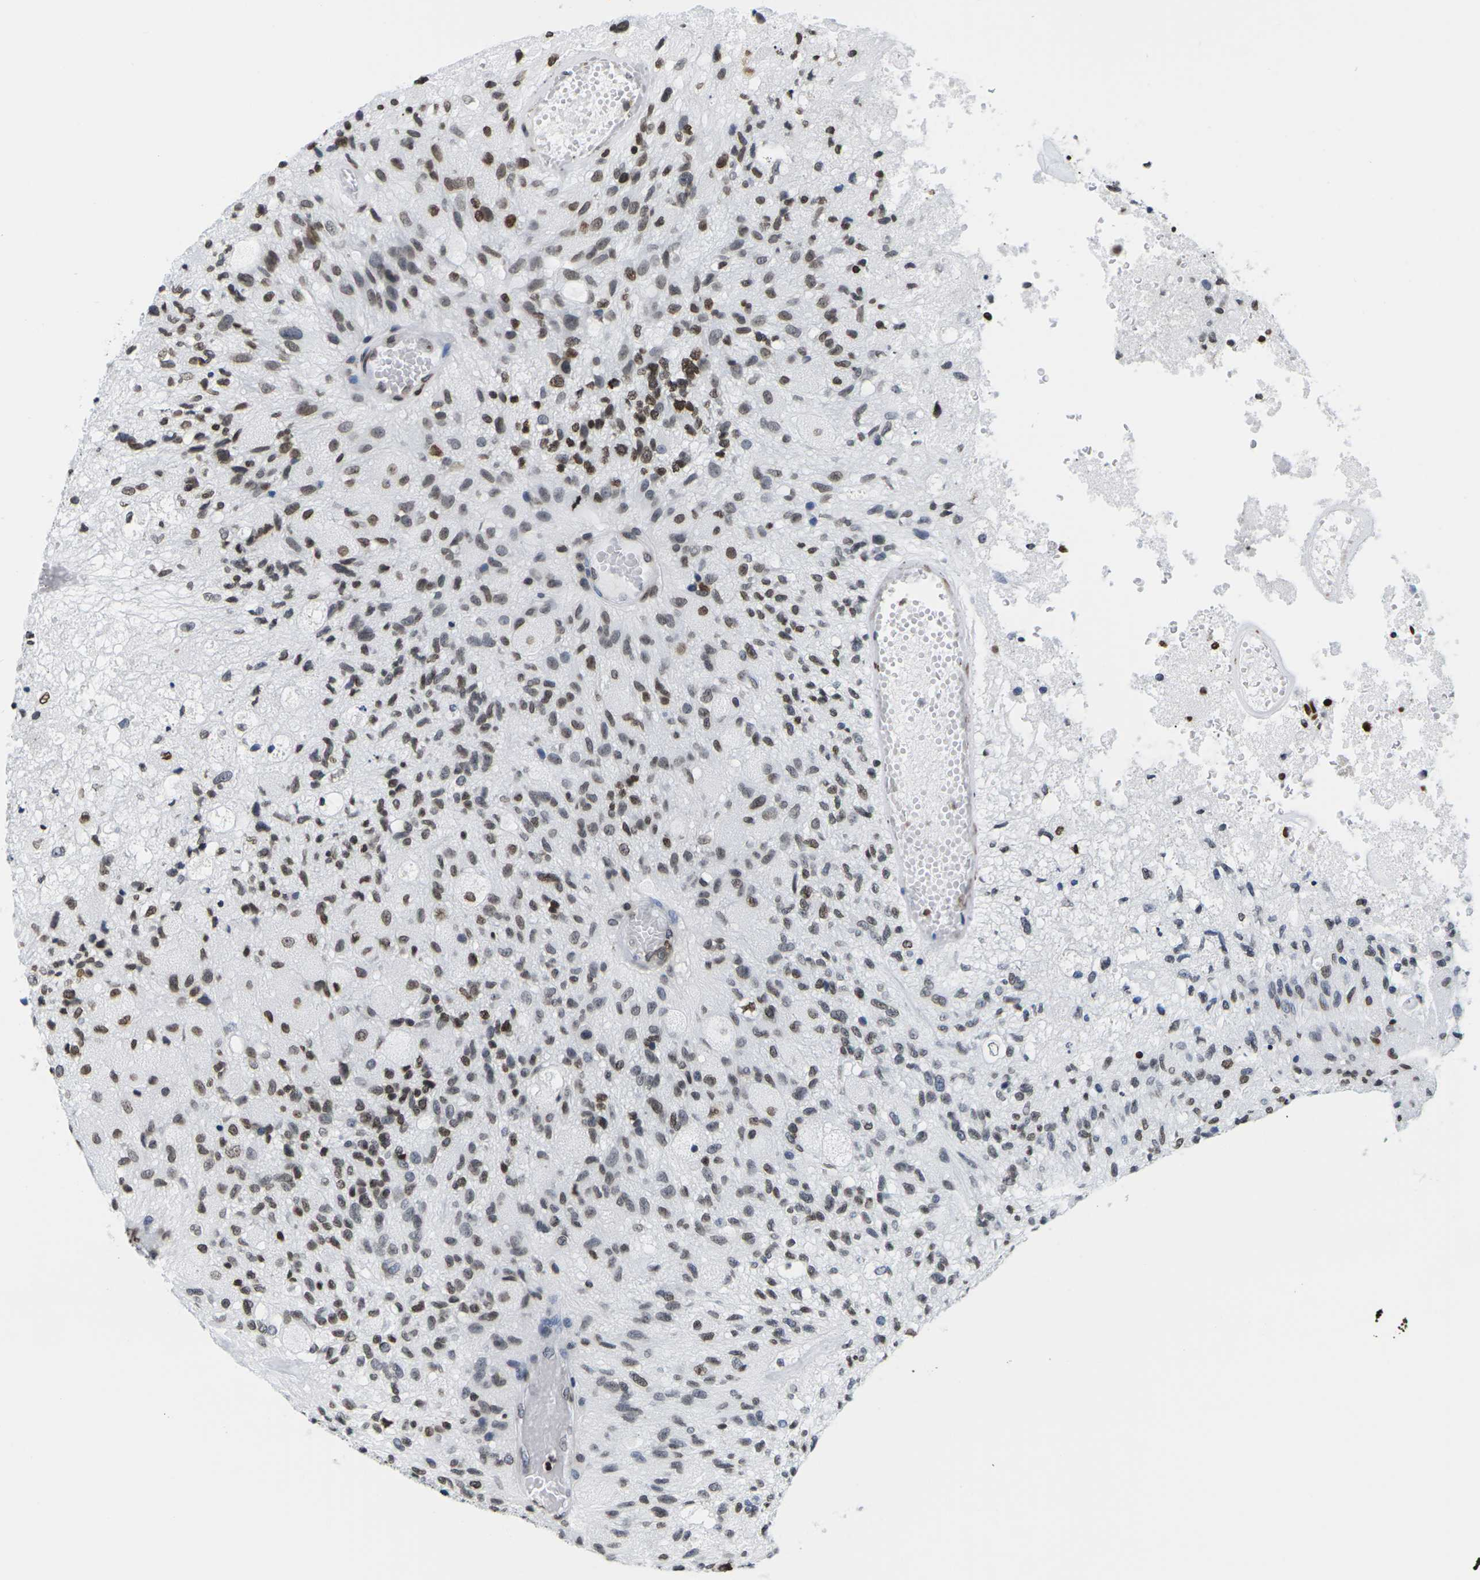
{"staining": {"intensity": "moderate", "quantity": ">75%", "location": "nuclear"}, "tissue": "glioma", "cell_type": "Tumor cells", "image_type": "cancer", "snomed": [{"axis": "morphology", "description": "Normal tissue, NOS"}, {"axis": "morphology", "description": "Glioma, malignant, High grade"}, {"axis": "topography", "description": "Cerebral cortex"}], "caption": "Moderate nuclear protein staining is present in about >75% of tumor cells in high-grade glioma (malignant). Nuclei are stained in blue.", "gene": "H2AC21", "patient": {"sex": "male", "age": 77}}